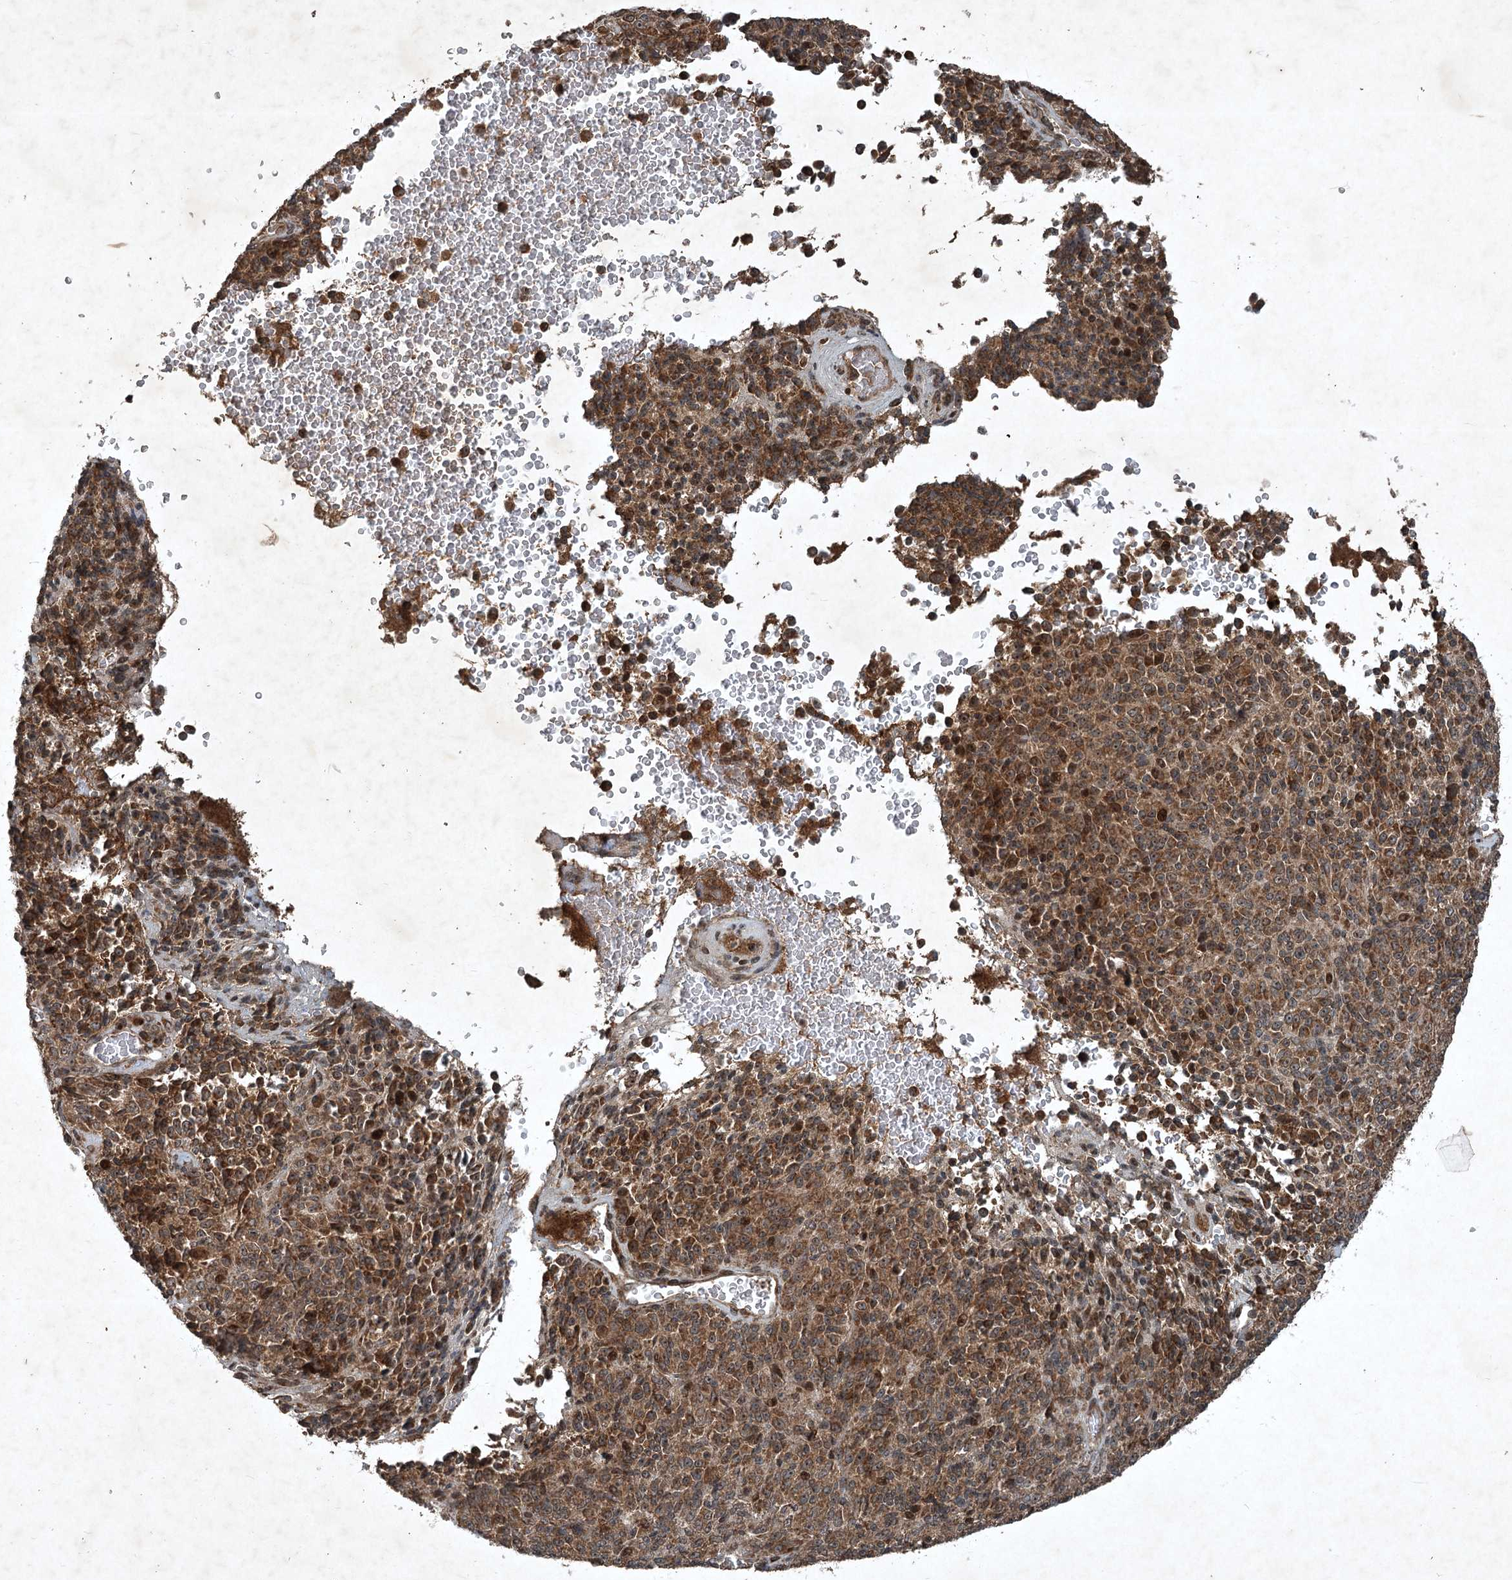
{"staining": {"intensity": "moderate", "quantity": ">75%", "location": "cytoplasmic/membranous"}, "tissue": "melanoma", "cell_type": "Tumor cells", "image_type": "cancer", "snomed": [{"axis": "morphology", "description": "Malignant melanoma, Metastatic site"}, {"axis": "topography", "description": "Brain"}], "caption": "Tumor cells show medium levels of moderate cytoplasmic/membranous expression in about >75% of cells in malignant melanoma (metastatic site).", "gene": "UNC93A", "patient": {"sex": "female", "age": 56}}